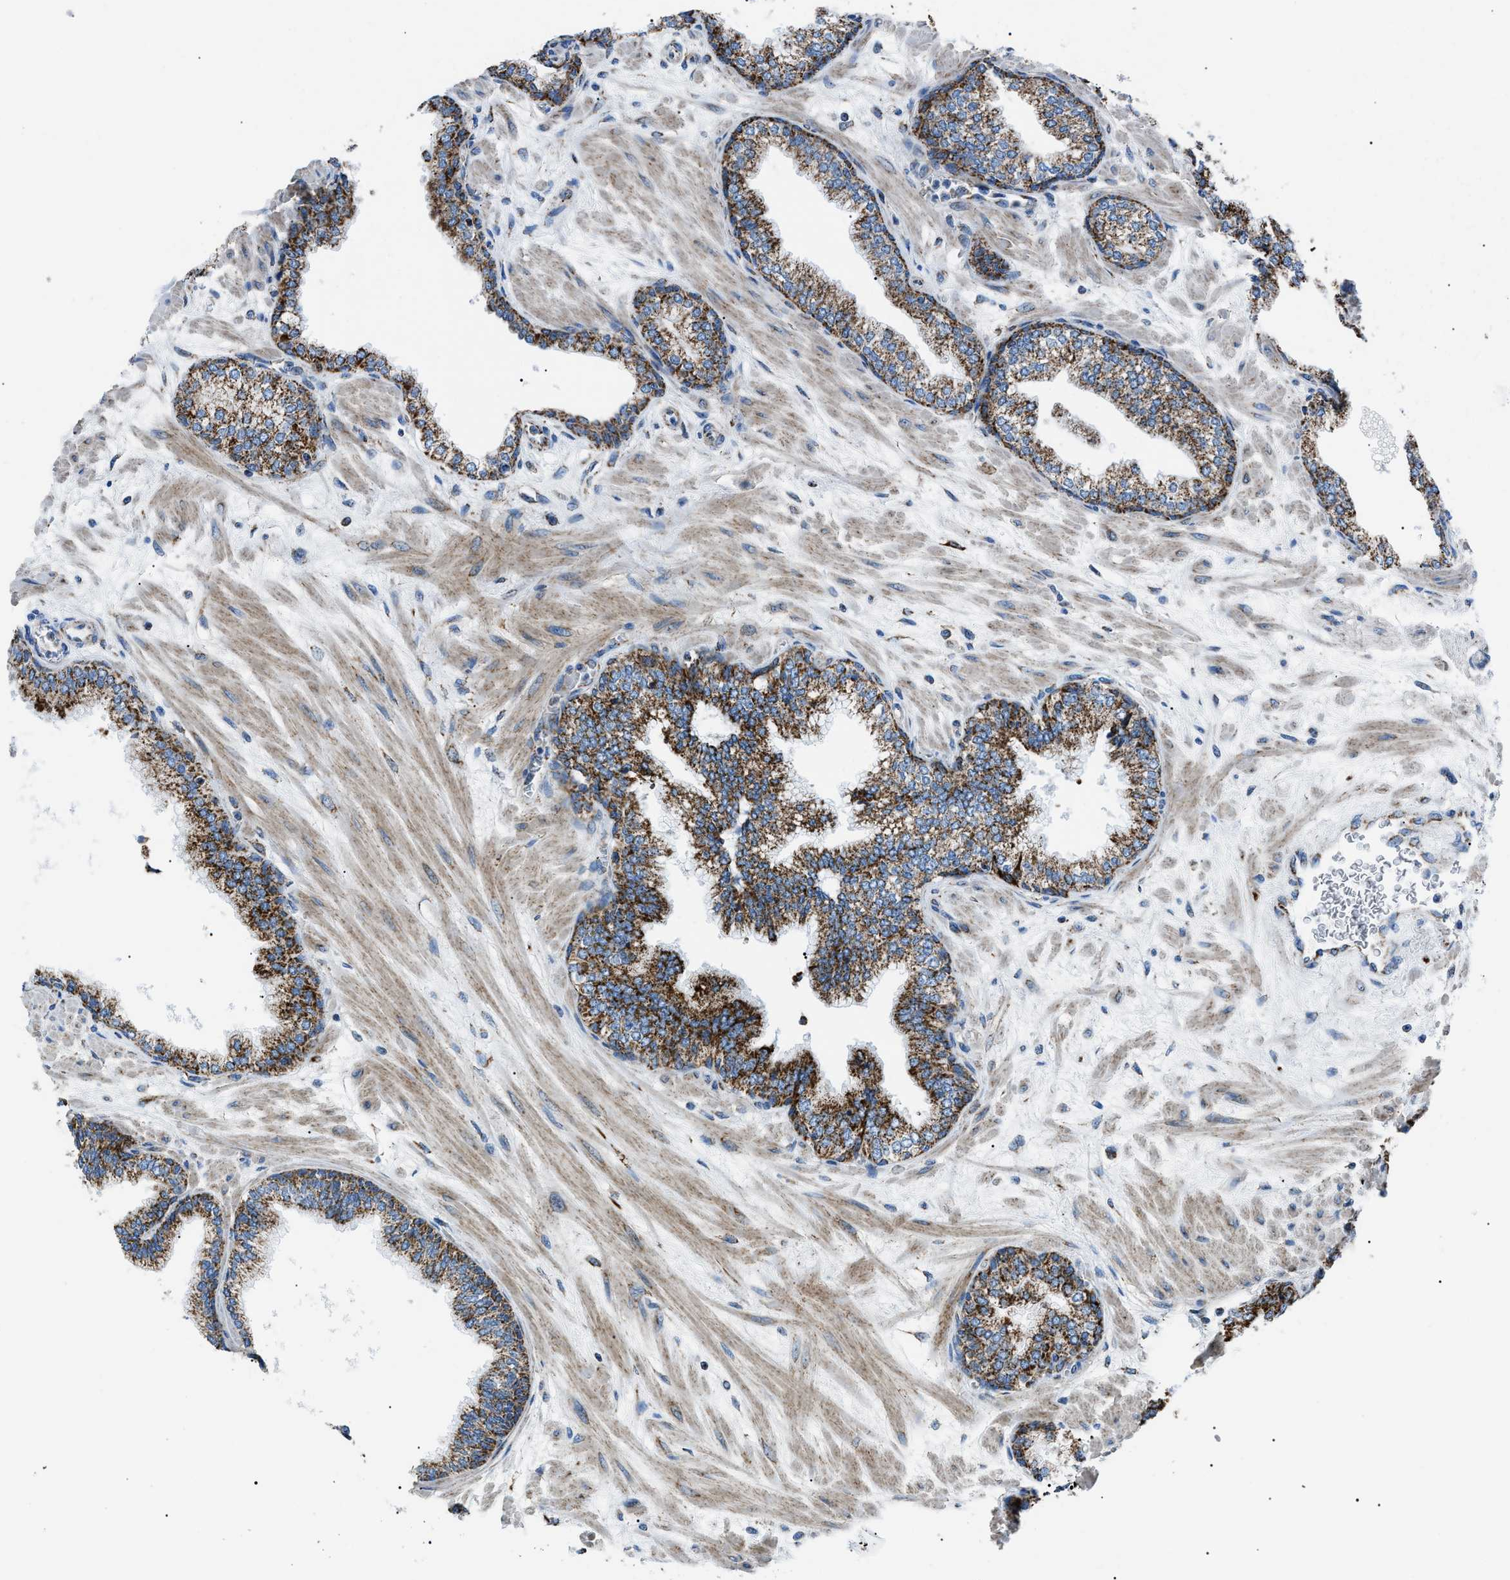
{"staining": {"intensity": "moderate", "quantity": ">75%", "location": "cytoplasmic/membranous"}, "tissue": "prostate", "cell_type": "Glandular cells", "image_type": "normal", "snomed": [{"axis": "morphology", "description": "Normal tissue, NOS"}, {"axis": "morphology", "description": "Urothelial carcinoma, Low grade"}, {"axis": "topography", "description": "Urinary bladder"}, {"axis": "topography", "description": "Prostate"}], "caption": "IHC (DAB (3,3'-diaminobenzidine)) staining of normal prostate demonstrates moderate cytoplasmic/membranous protein expression in approximately >75% of glandular cells. The staining is performed using DAB brown chromogen to label protein expression. The nuclei are counter-stained blue using hematoxylin.", "gene": "PHB2", "patient": {"sex": "male", "age": 60}}